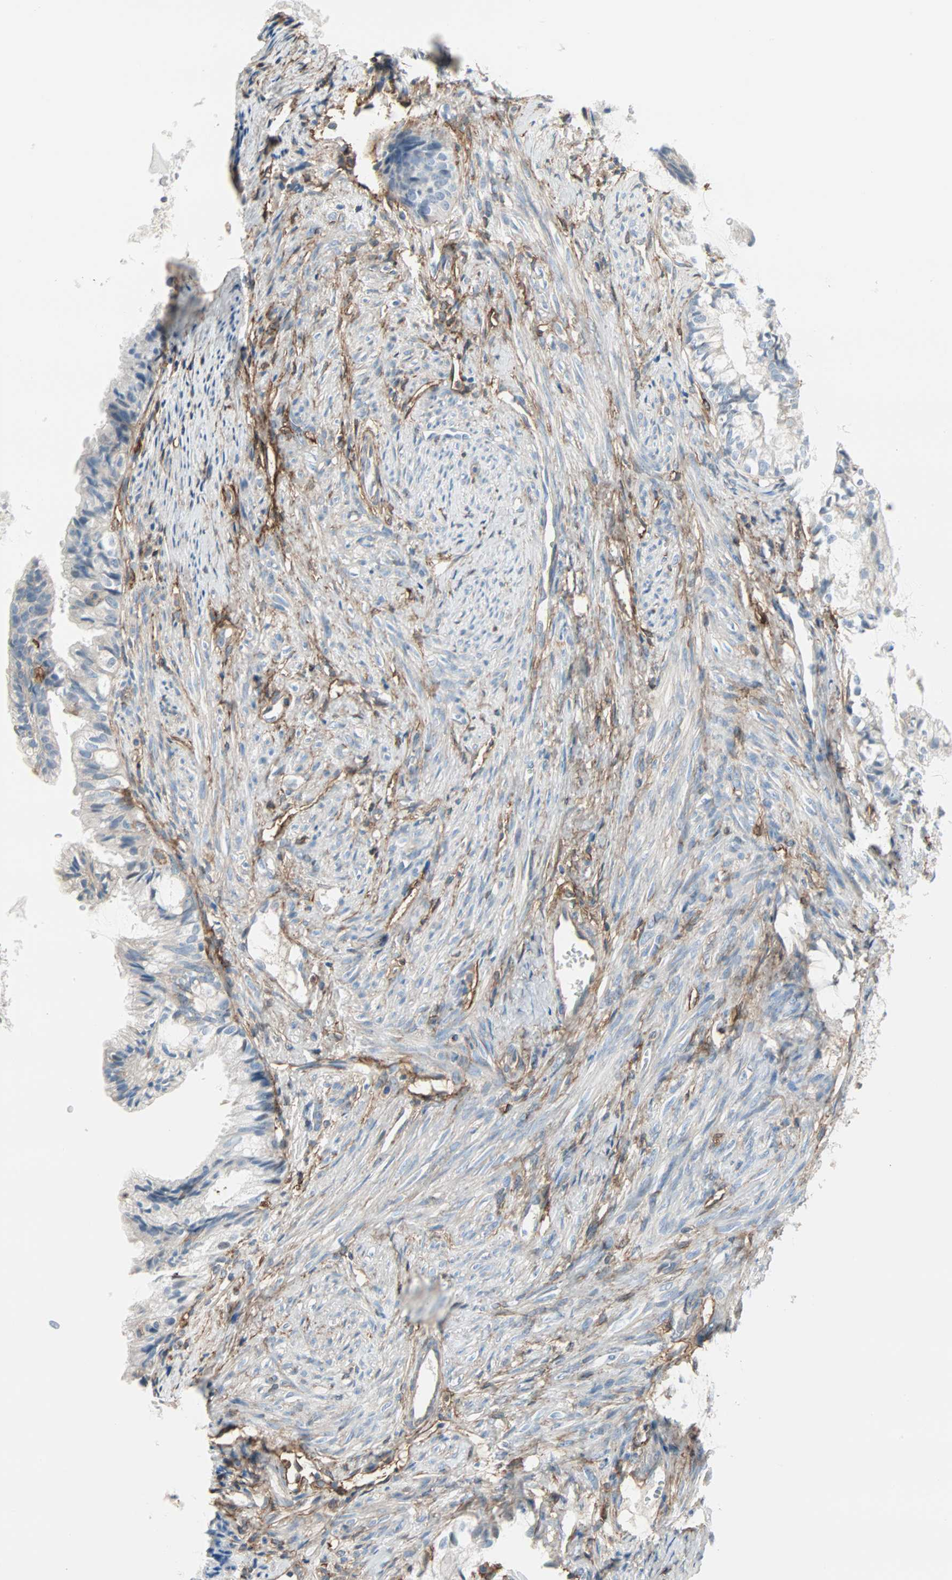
{"staining": {"intensity": "negative", "quantity": "none", "location": "none"}, "tissue": "cervical cancer", "cell_type": "Tumor cells", "image_type": "cancer", "snomed": [{"axis": "morphology", "description": "Normal tissue, NOS"}, {"axis": "morphology", "description": "Adenocarcinoma, NOS"}, {"axis": "topography", "description": "Cervix"}, {"axis": "topography", "description": "Endometrium"}], "caption": "Tumor cells are negative for protein expression in human cervical adenocarcinoma. (IHC, brightfield microscopy, high magnification).", "gene": "EPB41L2", "patient": {"sex": "female", "age": 86}}